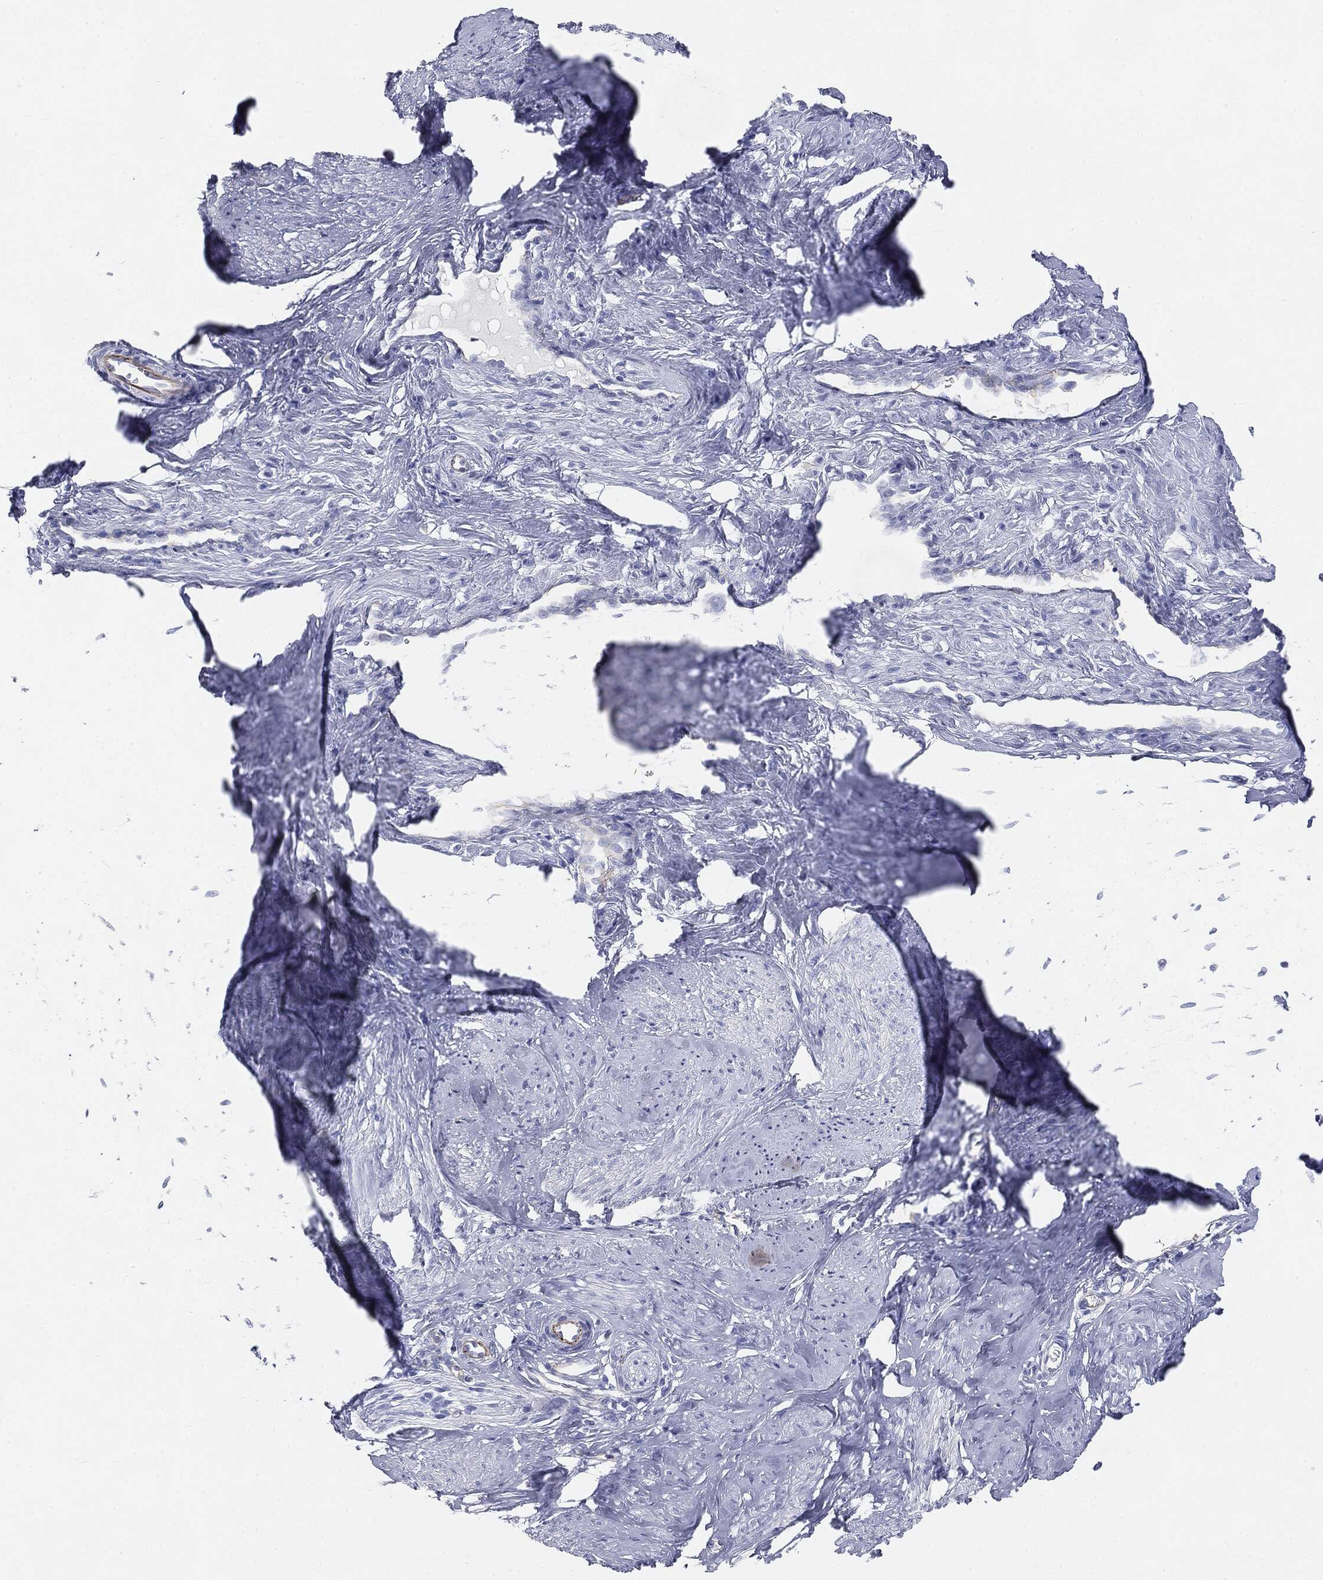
{"staining": {"intensity": "negative", "quantity": "none", "location": "none"}, "tissue": "smooth muscle", "cell_type": "Smooth muscle cells", "image_type": "normal", "snomed": [{"axis": "morphology", "description": "Normal tissue, NOS"}, {"axis": "topography", "description": "Smooth muscle"}], "caption": "Protein analysis of normal smooth muscle demonstrates no significant positivity in smooth muscle cells.", "gene": "MUC5AC", "patient": {"sex": "female", "age": 48}}